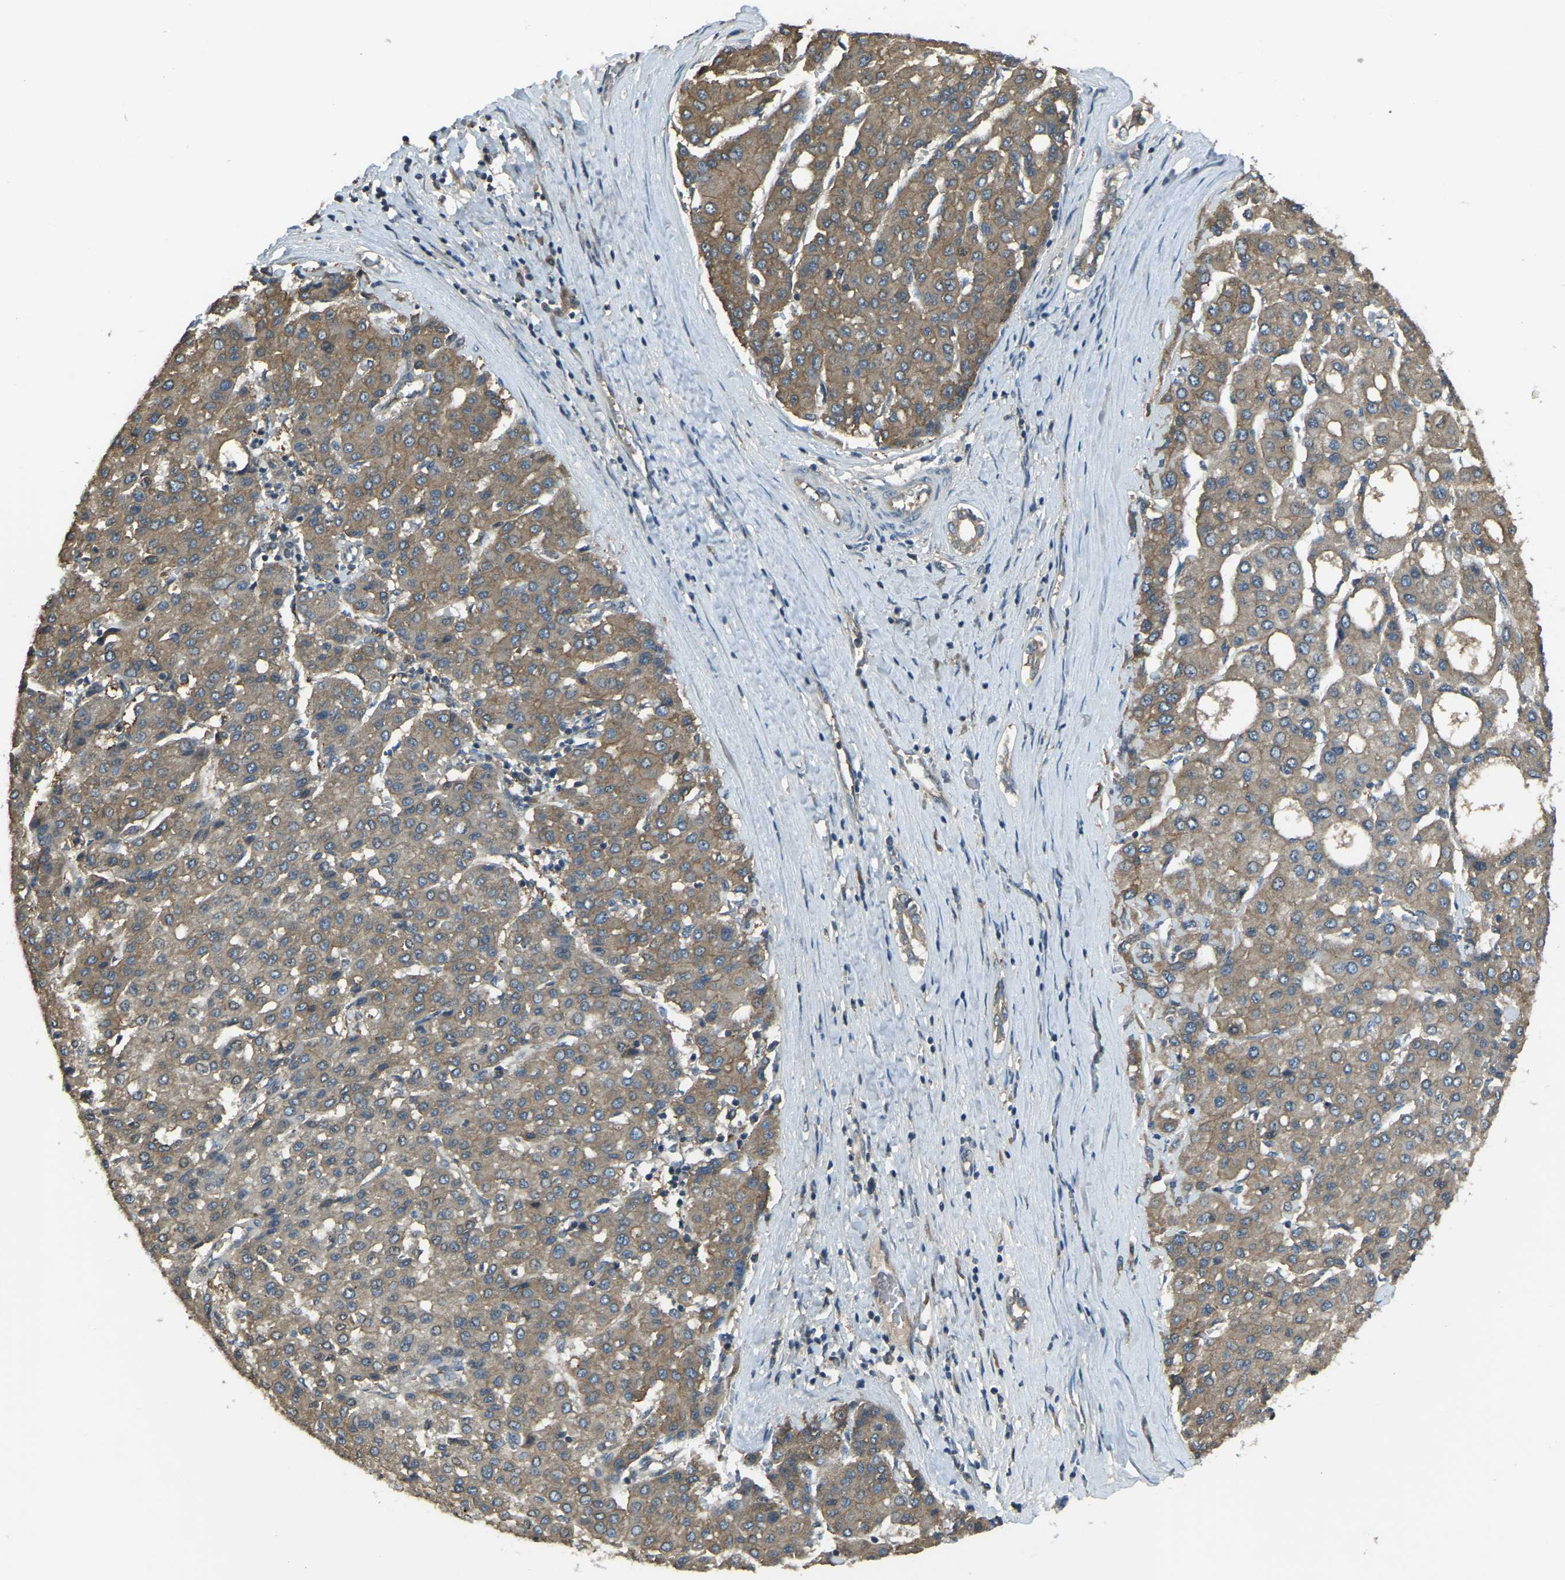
{"staining": {"intensity": "moderate", "quantity": ">75%", "location": "cytoplasmic/membranous"}, "tissue": "liver cancer", "cell_type": "Tumor cells", "image_type": "cancer", "snomed": [{"axis": "morphology", "description": "Carcinoma, Hepatocellular, NOS"}, {"axis": "topography", "description": "Liver"}], "caption": "DAB (3,3'-diaminobenzidine) immunohistochemical staining of liver hepatocellular carcinoma displays moderate cytoplasmic/membranous protein positivity in approximately >75% of tumor cells. (DAB (3,3'-diaminobenzidine) = brown stain, brightfield microscopy at high magnification).", "gene": "AIMP1", "patient": {"sex": "male", "age": 65}}